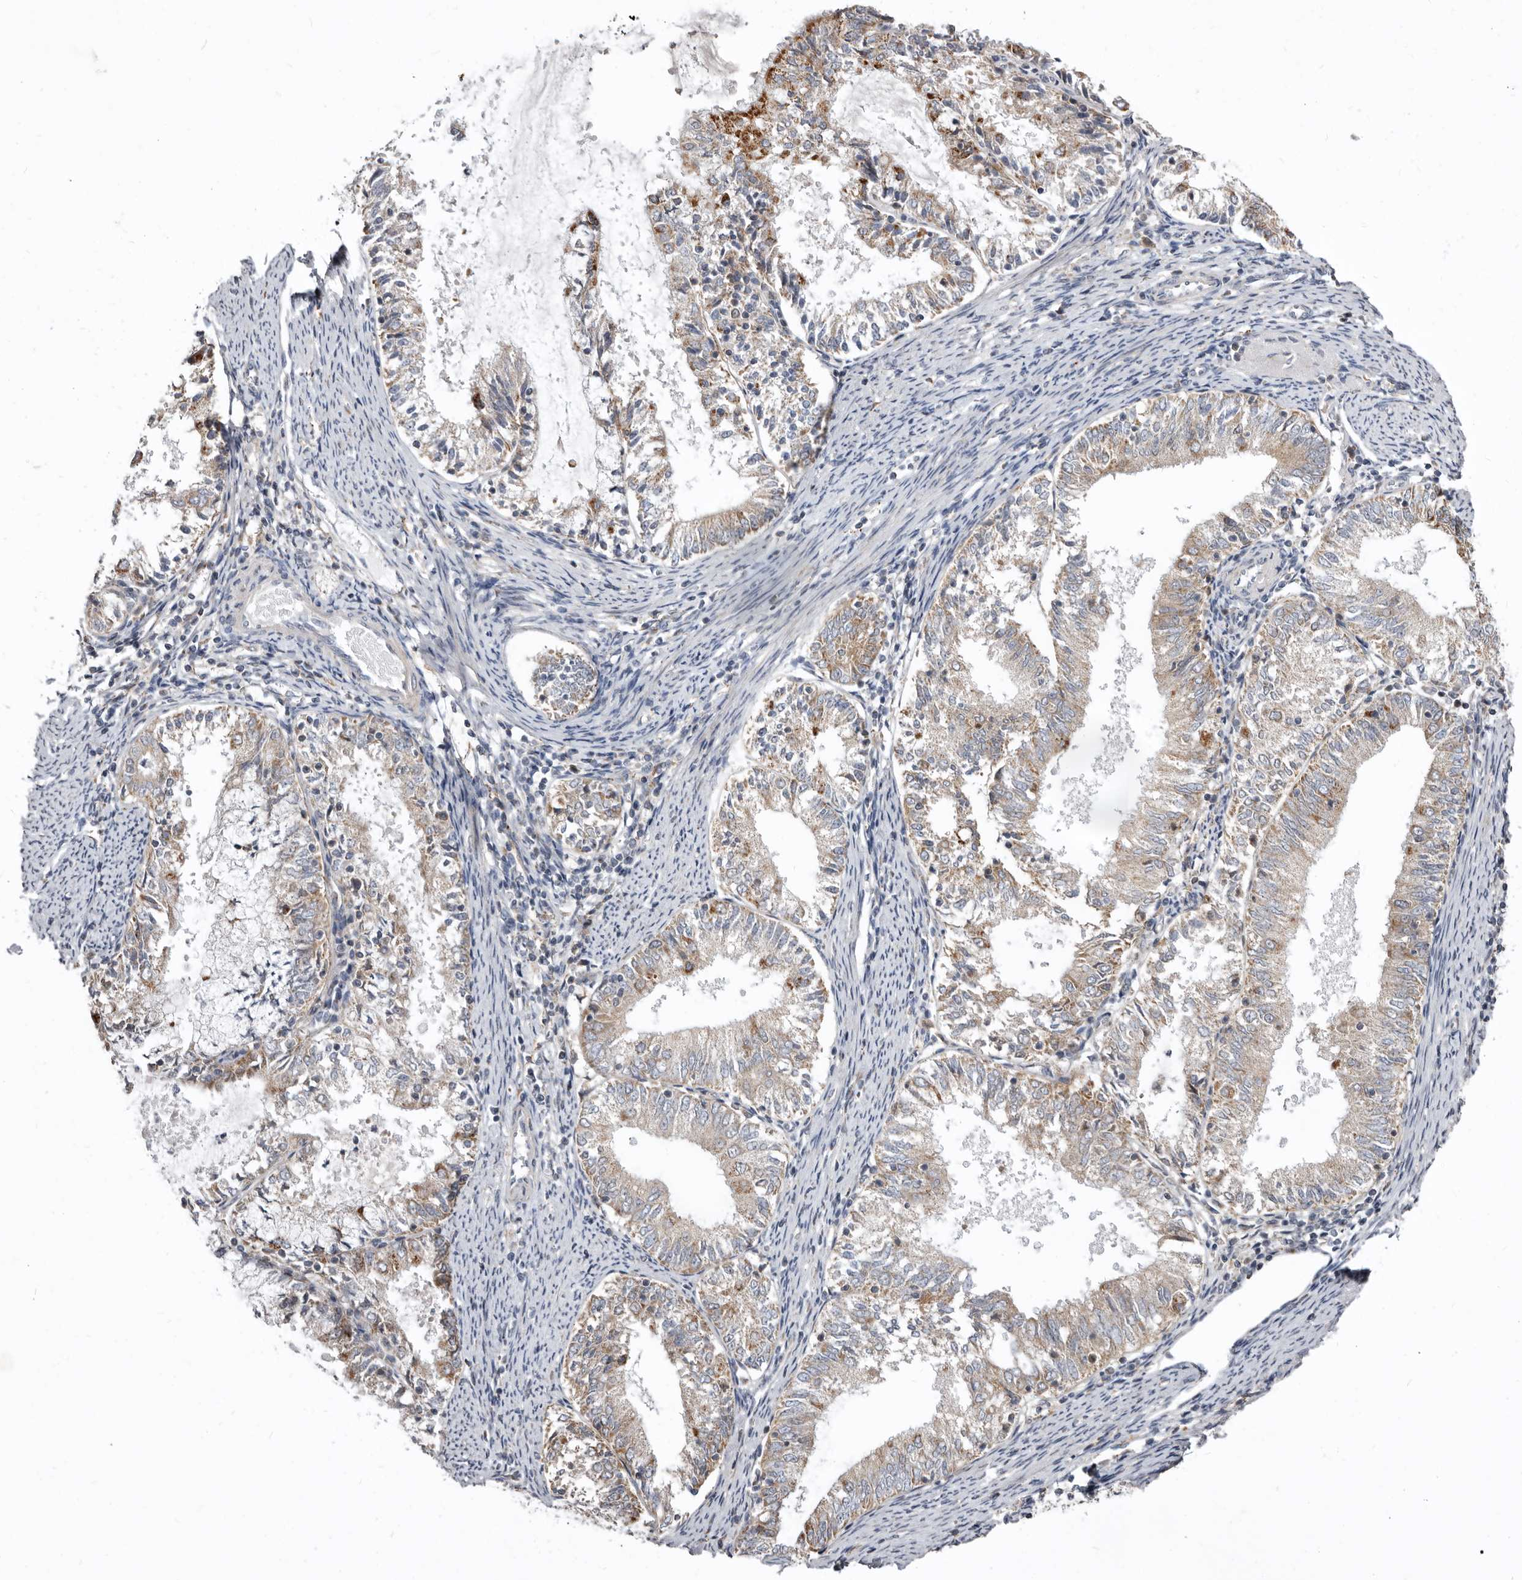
{"staining": {"intensity": "weak", "quantity": "<25%", "location": "cytoplasmic/membranous"}, "tissue": "endometrial cancer", "cell_type": "Tumor cells", "image_type": "cancer", "snomed": [{"axis": "morphology", "description": "Adenocarcinoma, NOS"}, {"axis": "topography", "description": "Endometrium"}], "caption": "Immunohistochemical staining of endometrial cancer reveals no significant positivity in tumor cells. (DAB (3,3'-diaminobenzidine) IHC with hematoxylin counter stain).", "gene": "SMC4", "patient": {"sex": "female", "age": 57}}